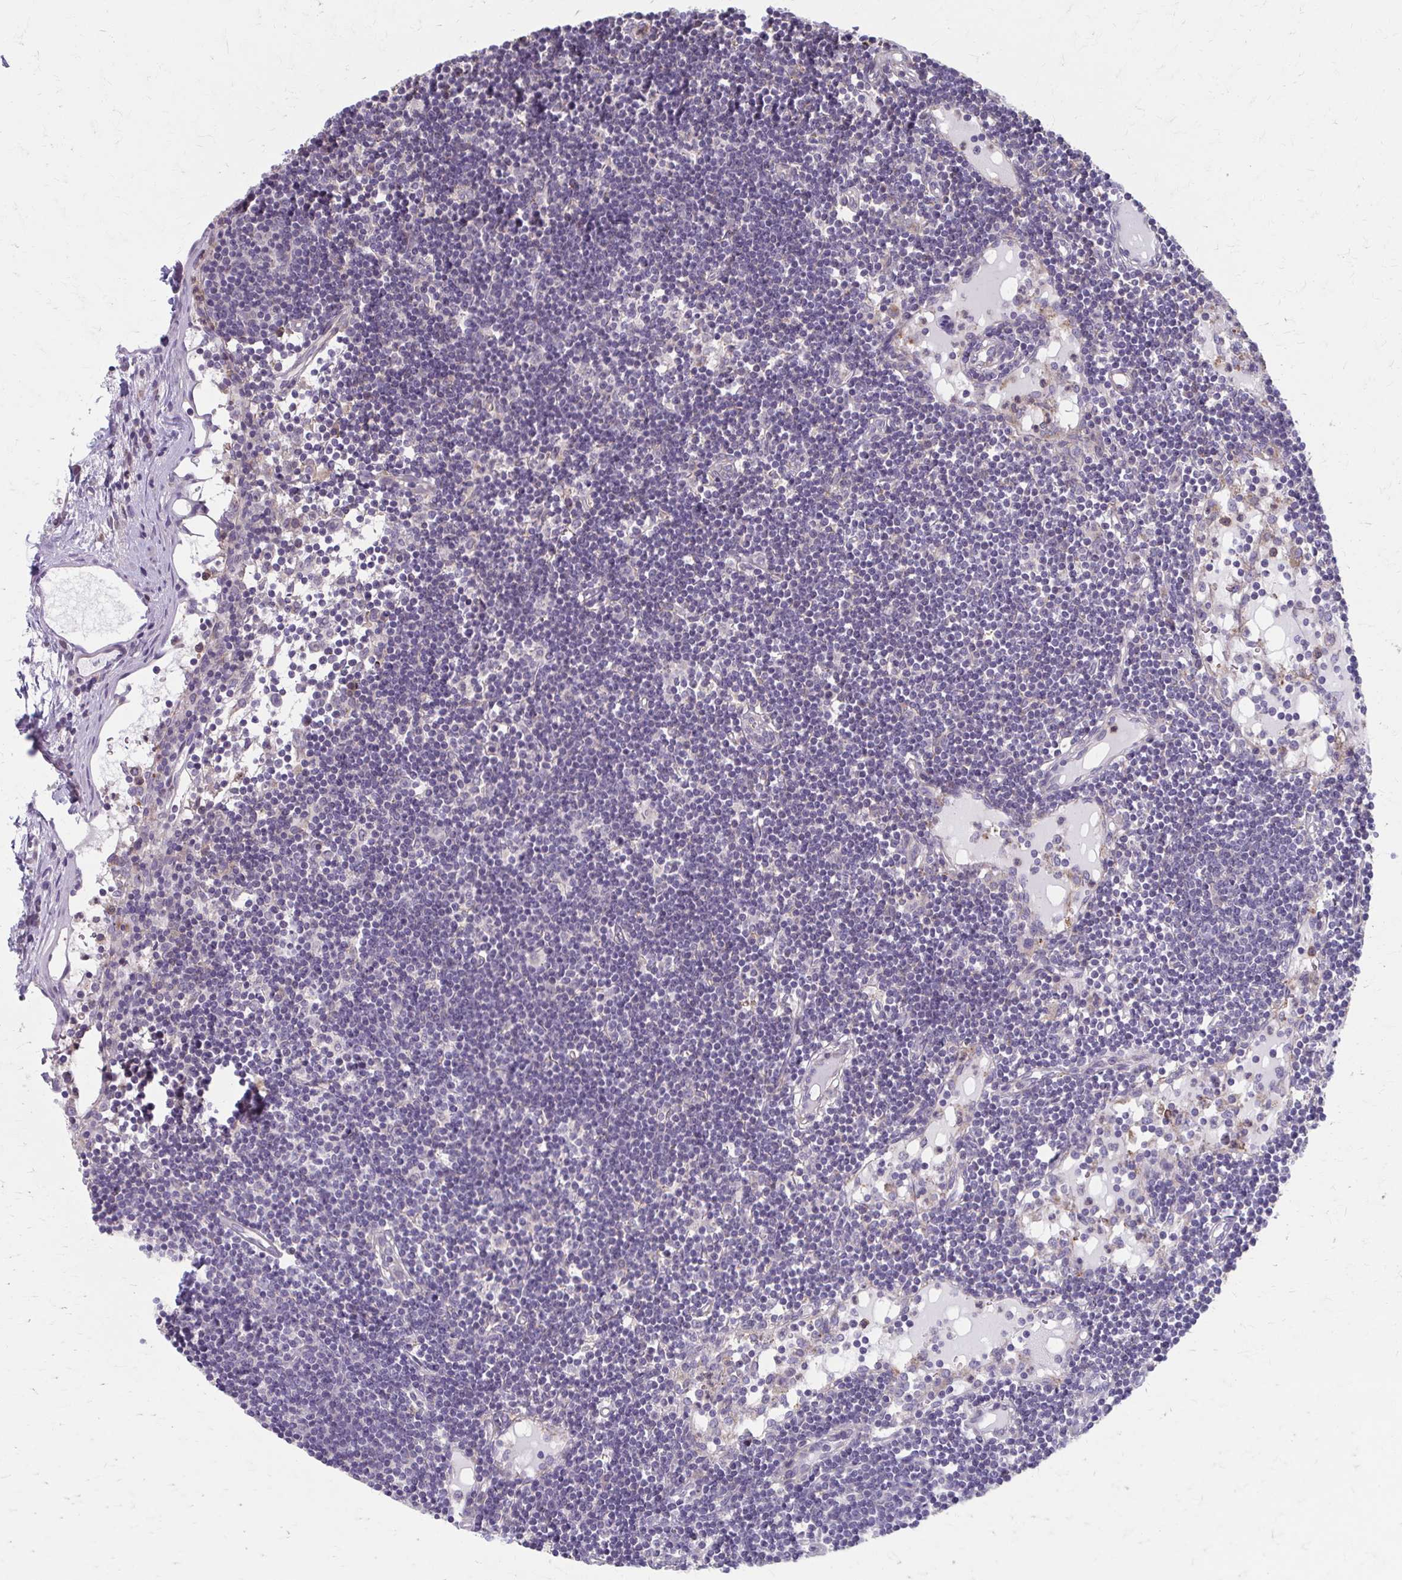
{"staining": {"intensity": "negative", "quantity": "none", "location": "none"}, "tissue": "lymph node", "cell_type": "Germinal center cells", "image_type": "normal", "snomed": [{"axis": "morphology", "description": "Normal tissue, NOS"}, {"axis": "topography", "description": "Lymph node"}], "caption": "IHC of normal human lymph node shows no expression in germinal center cells. (Stains: DAB IHC with hematoxylin counter stain, Microscopy: brightfield microscopy at high magnification).", "gene": "MMP14", "patient": {"sex": "female", "age": 65}}